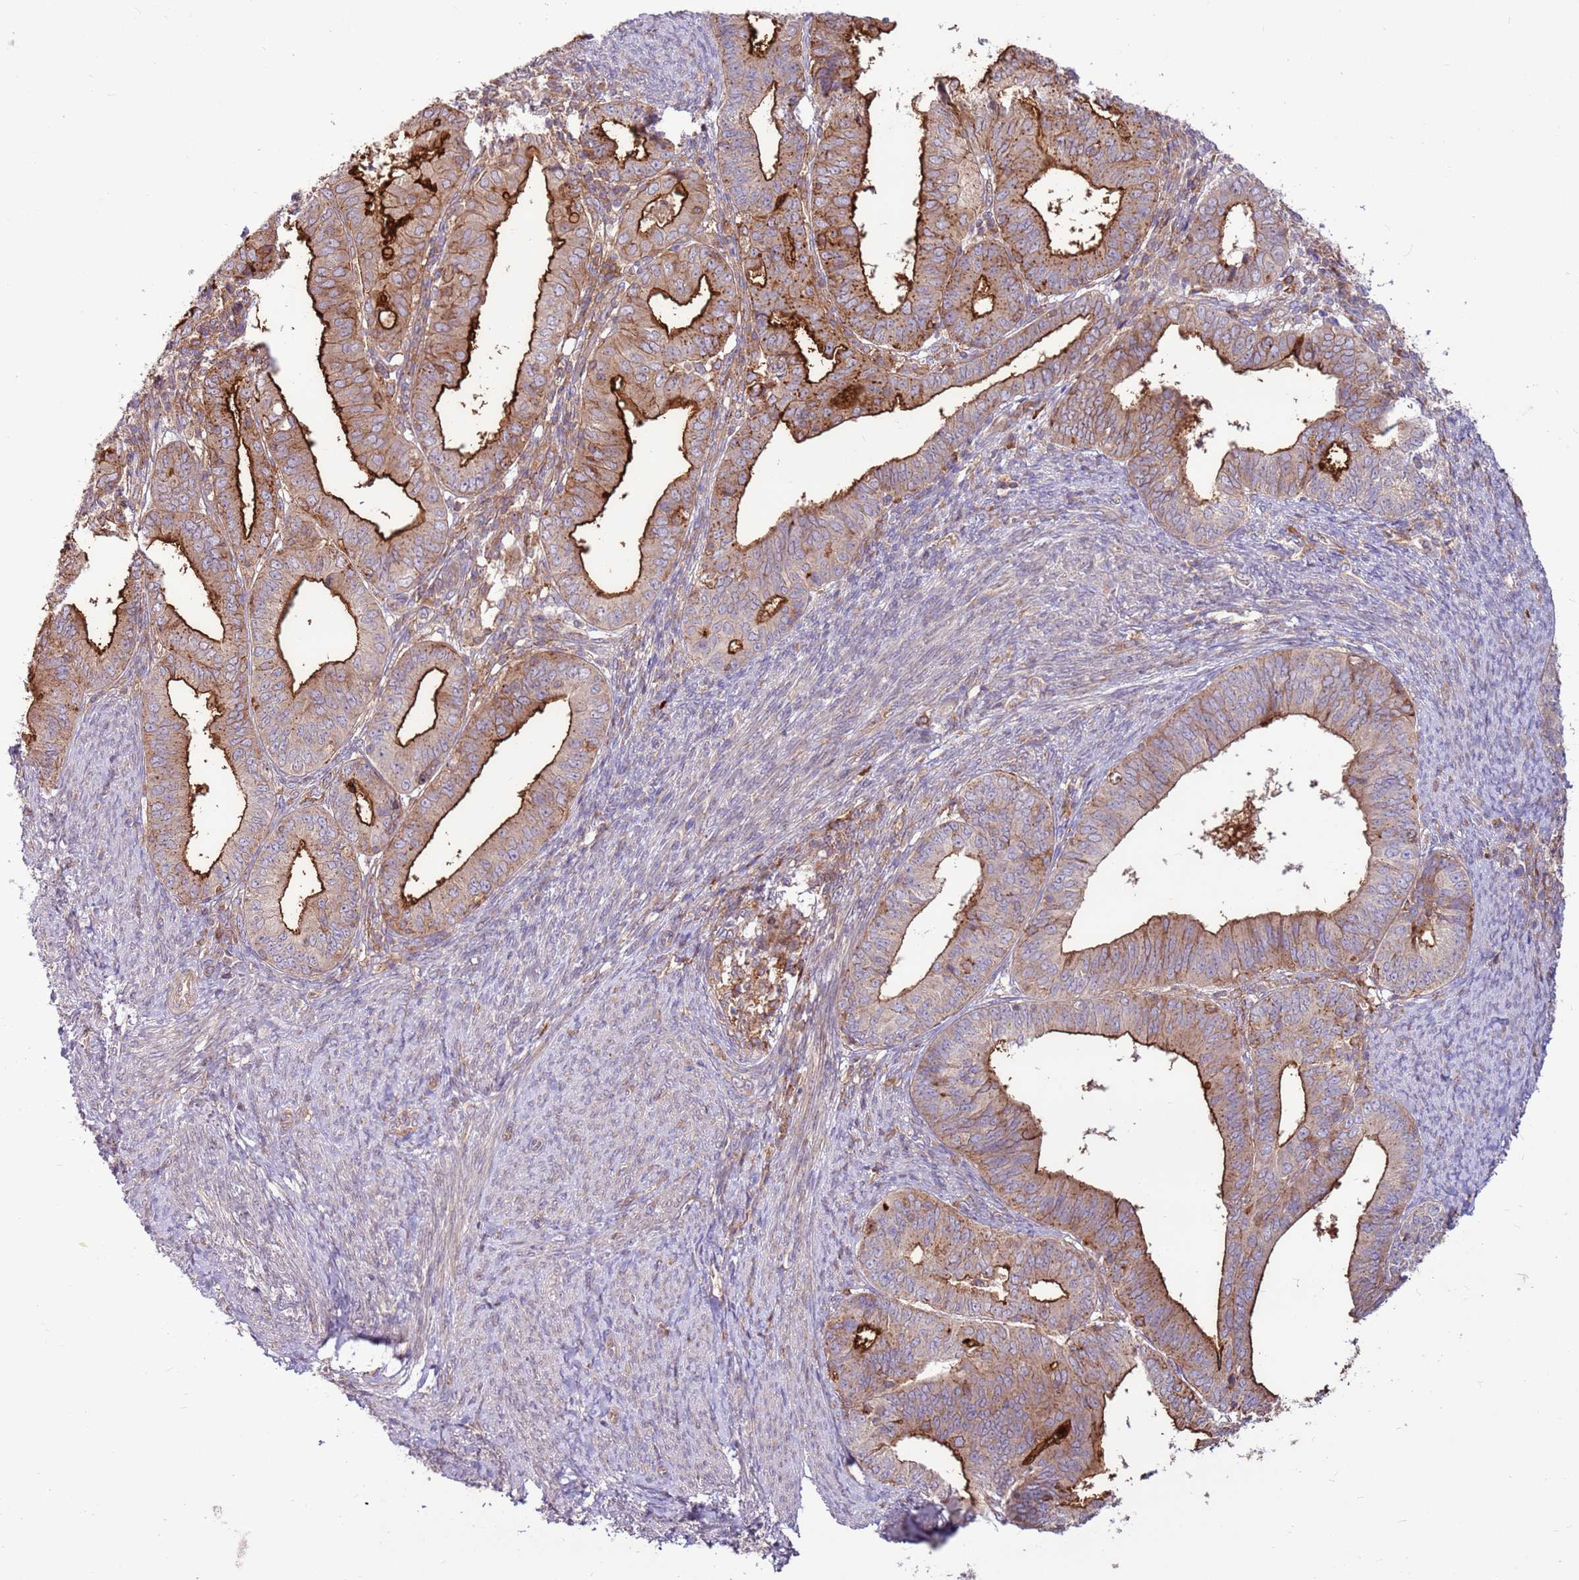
{"staining": {"intensity": "strong", "quantity": ">75%", "location": "cytoplasmic/membranous"}, "tissue": "endometrial cancer", "cell_type": "Tumor cells", "image_type": "cancer", "snomed": [{"axis": "morphology", "description": "Adenocarcinoma, NOS"}, {"axis": "topography", "description": "Endometrium"}], "caption": "Immunohistochemistry staining of endometrial adenocarcinoma, which reveals high levels of strong cytoplasmic/membranous staining in approximately >75% of tumor cells indicating strong cytoplasmic/membranous protein expression. The staining was performed using DAB (3,3'-diaminobenzidine) (brown) for protein detection and nuclei were counterstained in hematoxylin (blue).", "gene": "DDX19B", "patient": {"sex": "female", "age": 56}}